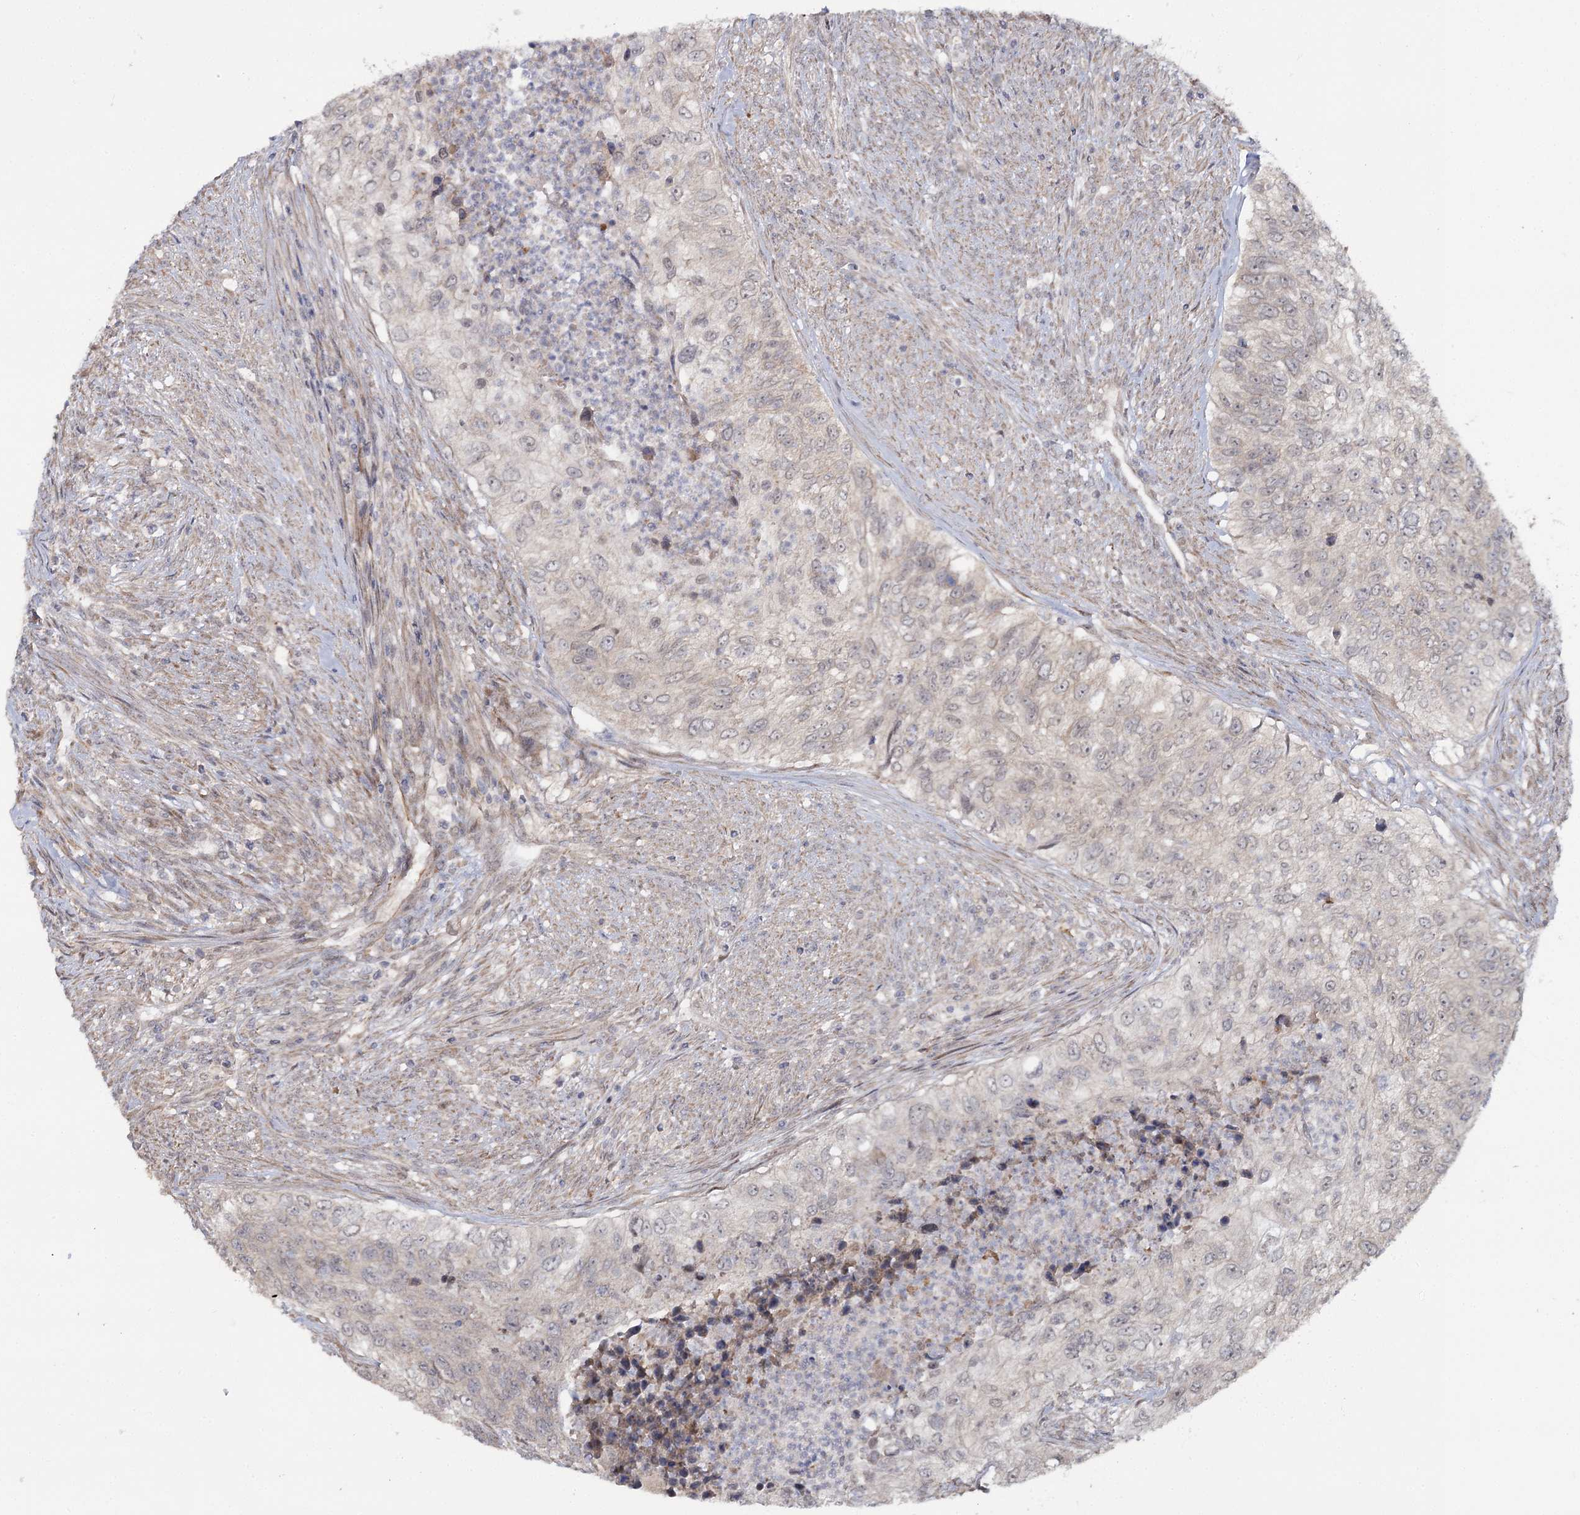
{"staining": {"intensity": "negative", "quantity": "none", "location": "none"}, "tissue": "urothelial cancer", "cell_type": "Tumor cells", "image_type": "cancer", "snomed": [{"axis": "morphology", "description": "Urothelial carcinoma, High grade"}, {"axis": "topography", "description": "Urinary bladder"}], "caption": "Urothelial cancer was stained to show a protein in brown. There is no significant expression in tumor cells.", "gene": "TBC1D9B", "patient": {"sex": "female", "age": 60}}